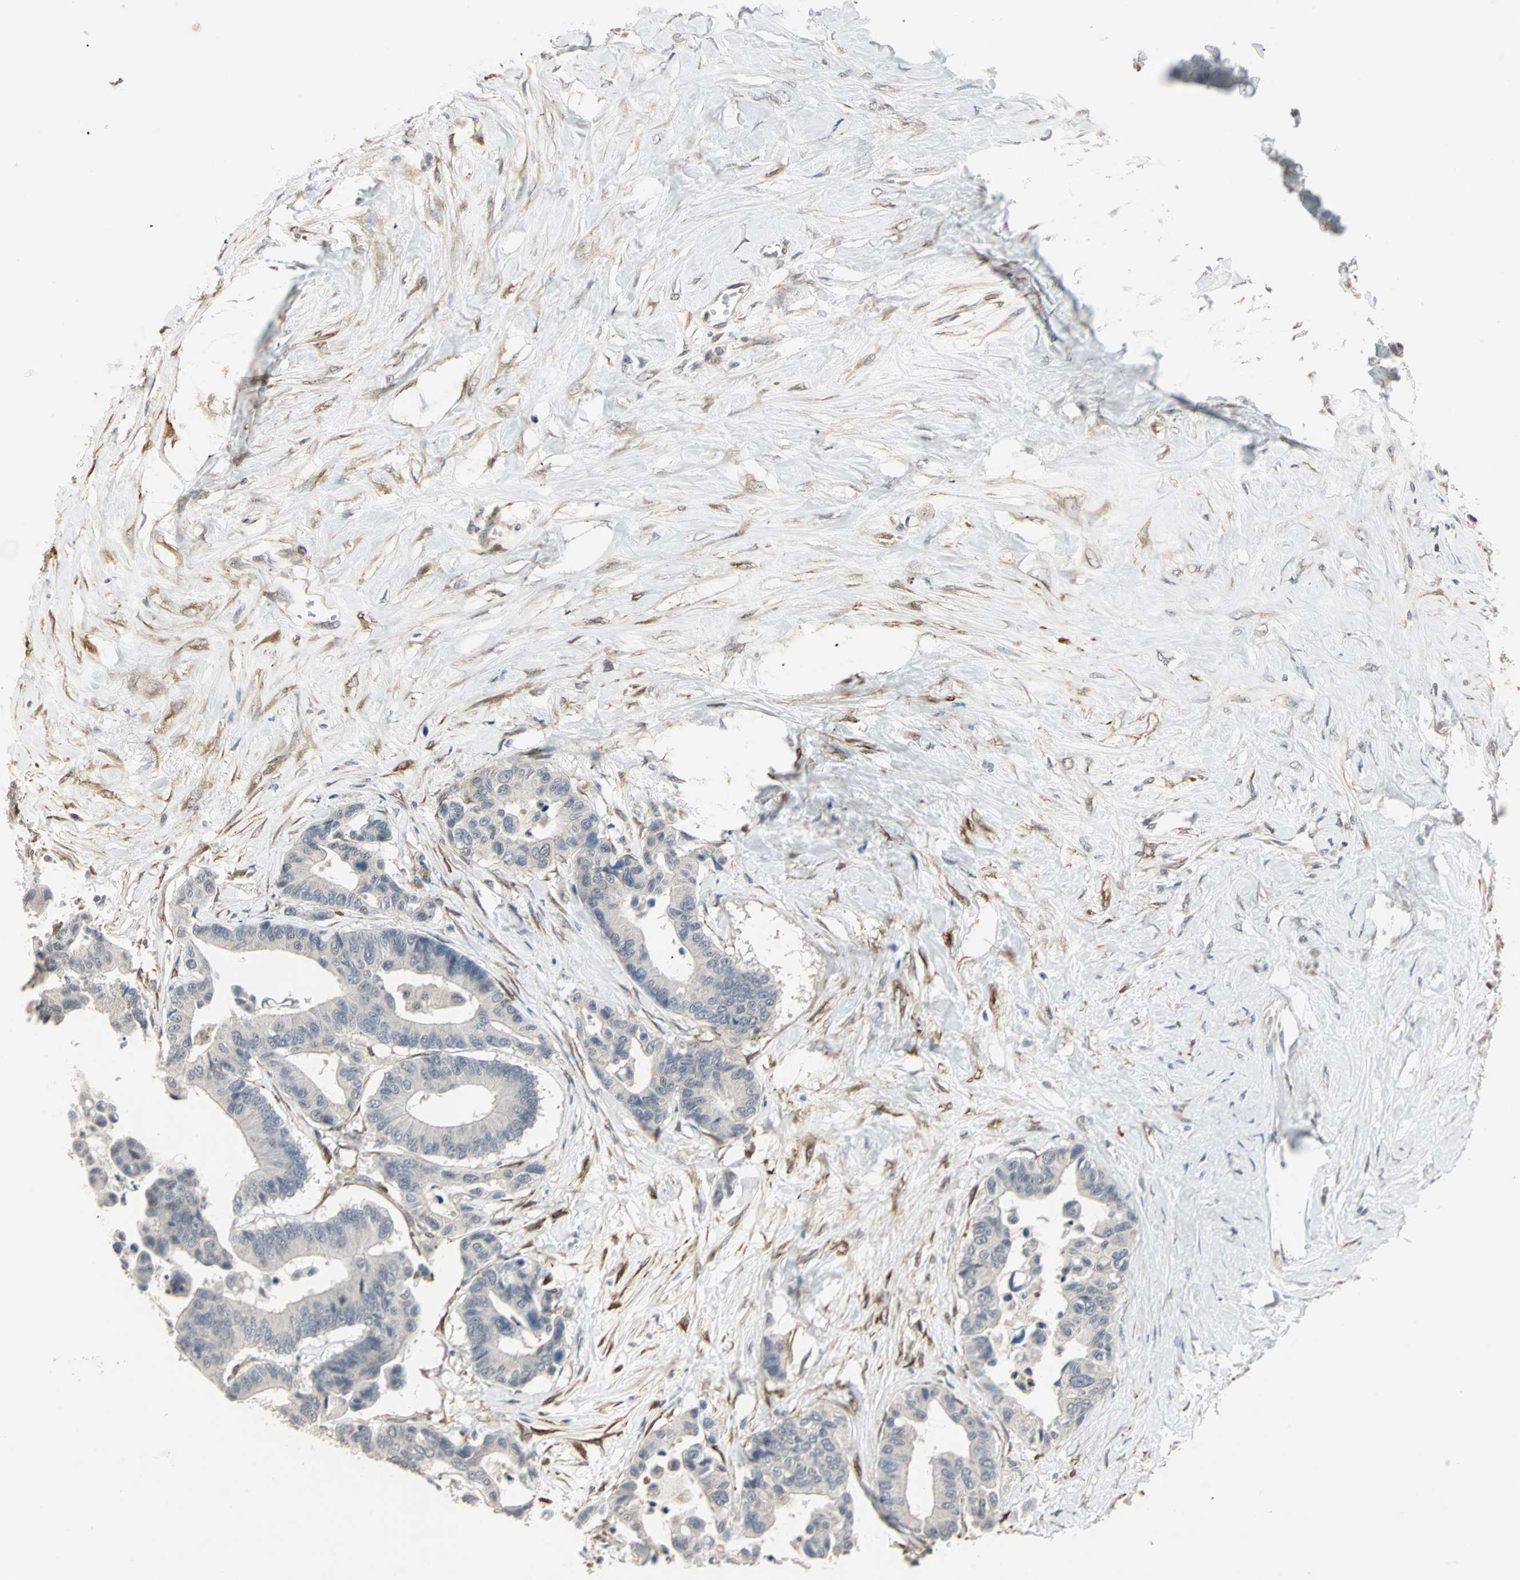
{"staining": {"intensity": "negative", "quantity": "none", "location": "none"}, "tissue": "colorectal cancer", "cell_type": "Tumor cells", "image_type": "cancer", "snomed": [{"axis": "morphology", "description": "Normal tissue, NOS"}, {"axis": "morphology", "description": "Adenocarcinoma, NOS"}, {"axis": "topography", "description": "Colon"}], "caption": "Tumor cells show no significant positivity in colorectal cancer. The staining is performed using DAB (3,3'-diaminobenzidine) brown chromogen with nuclei counter-stained in using hematoxylin.", "gene": "TRPV4", "patient": {"sex": "male", "age": 82}}